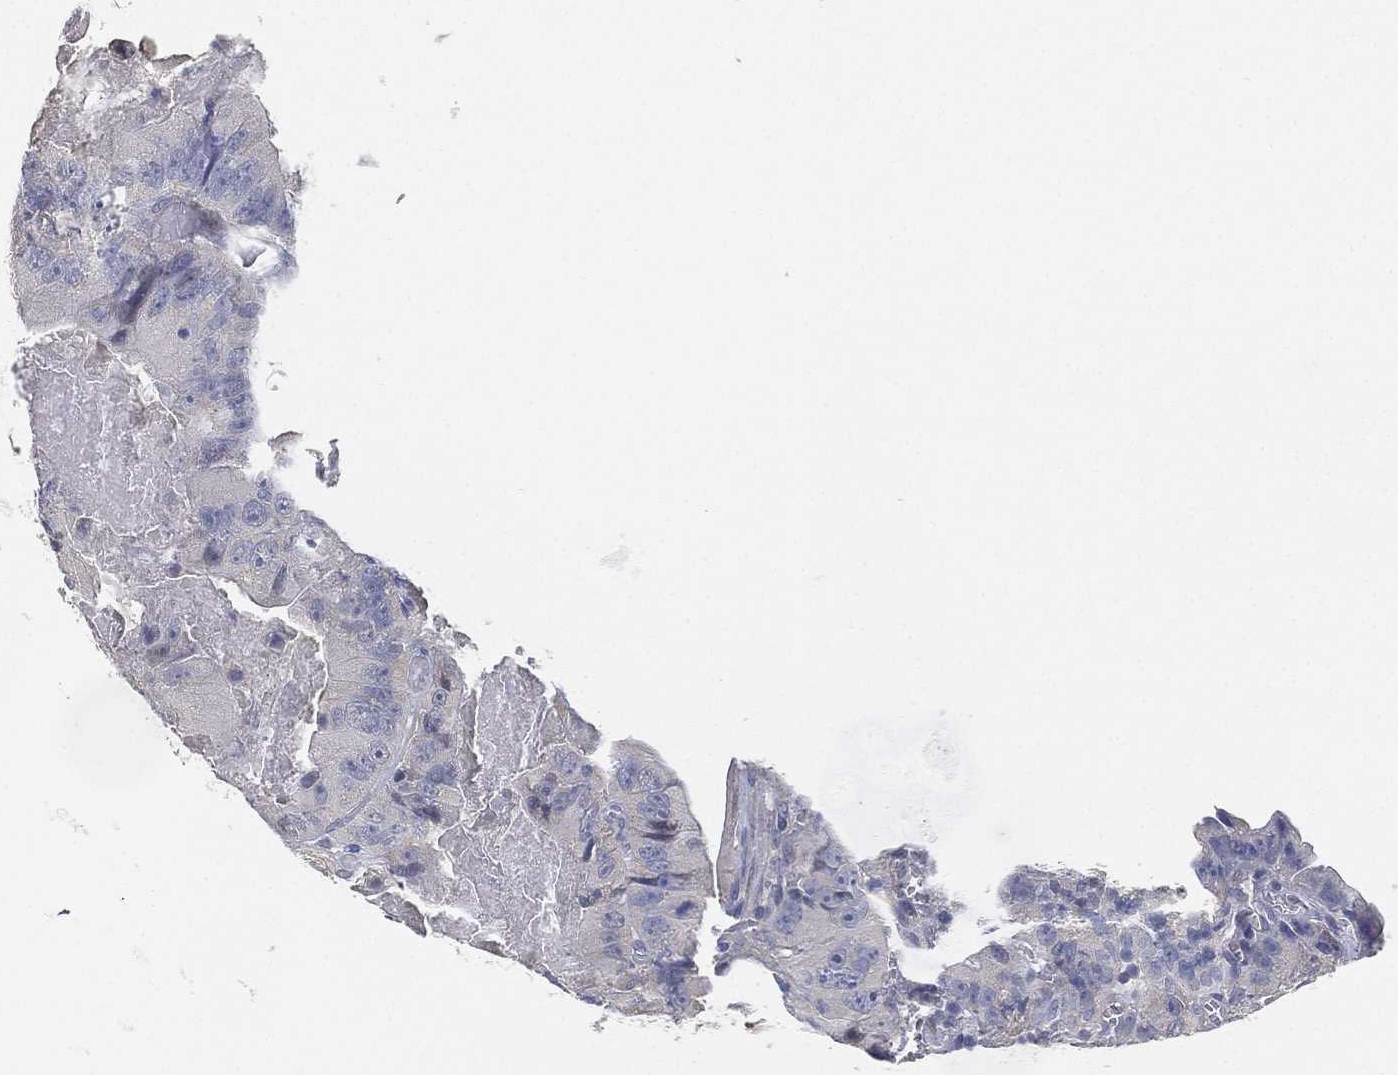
{"staining": {"intensity": "negative", "quantity": "none", "location": "none"}, "tissue": "colorectal cancer", "cell_type": "Tumor cells", "image_type": "cancer", "snomed": [{"axis": "morphology", "description": "Adenocarcinoma, NOS"}, {"axis": "topography", "description": "Colon"}], "caption": "IHC histopathology image of neoplastic tissue: adenocarcinoma (colorectal) stained with DAB exhibits no significant protein staining in tumor cells. (Brightfield microscopy of DAB (3,3'-diaminobenzidine) immunohistochemistry at high magnification).", "gene": "GPR61", "patient": {"sex": "female", "age": 86}}